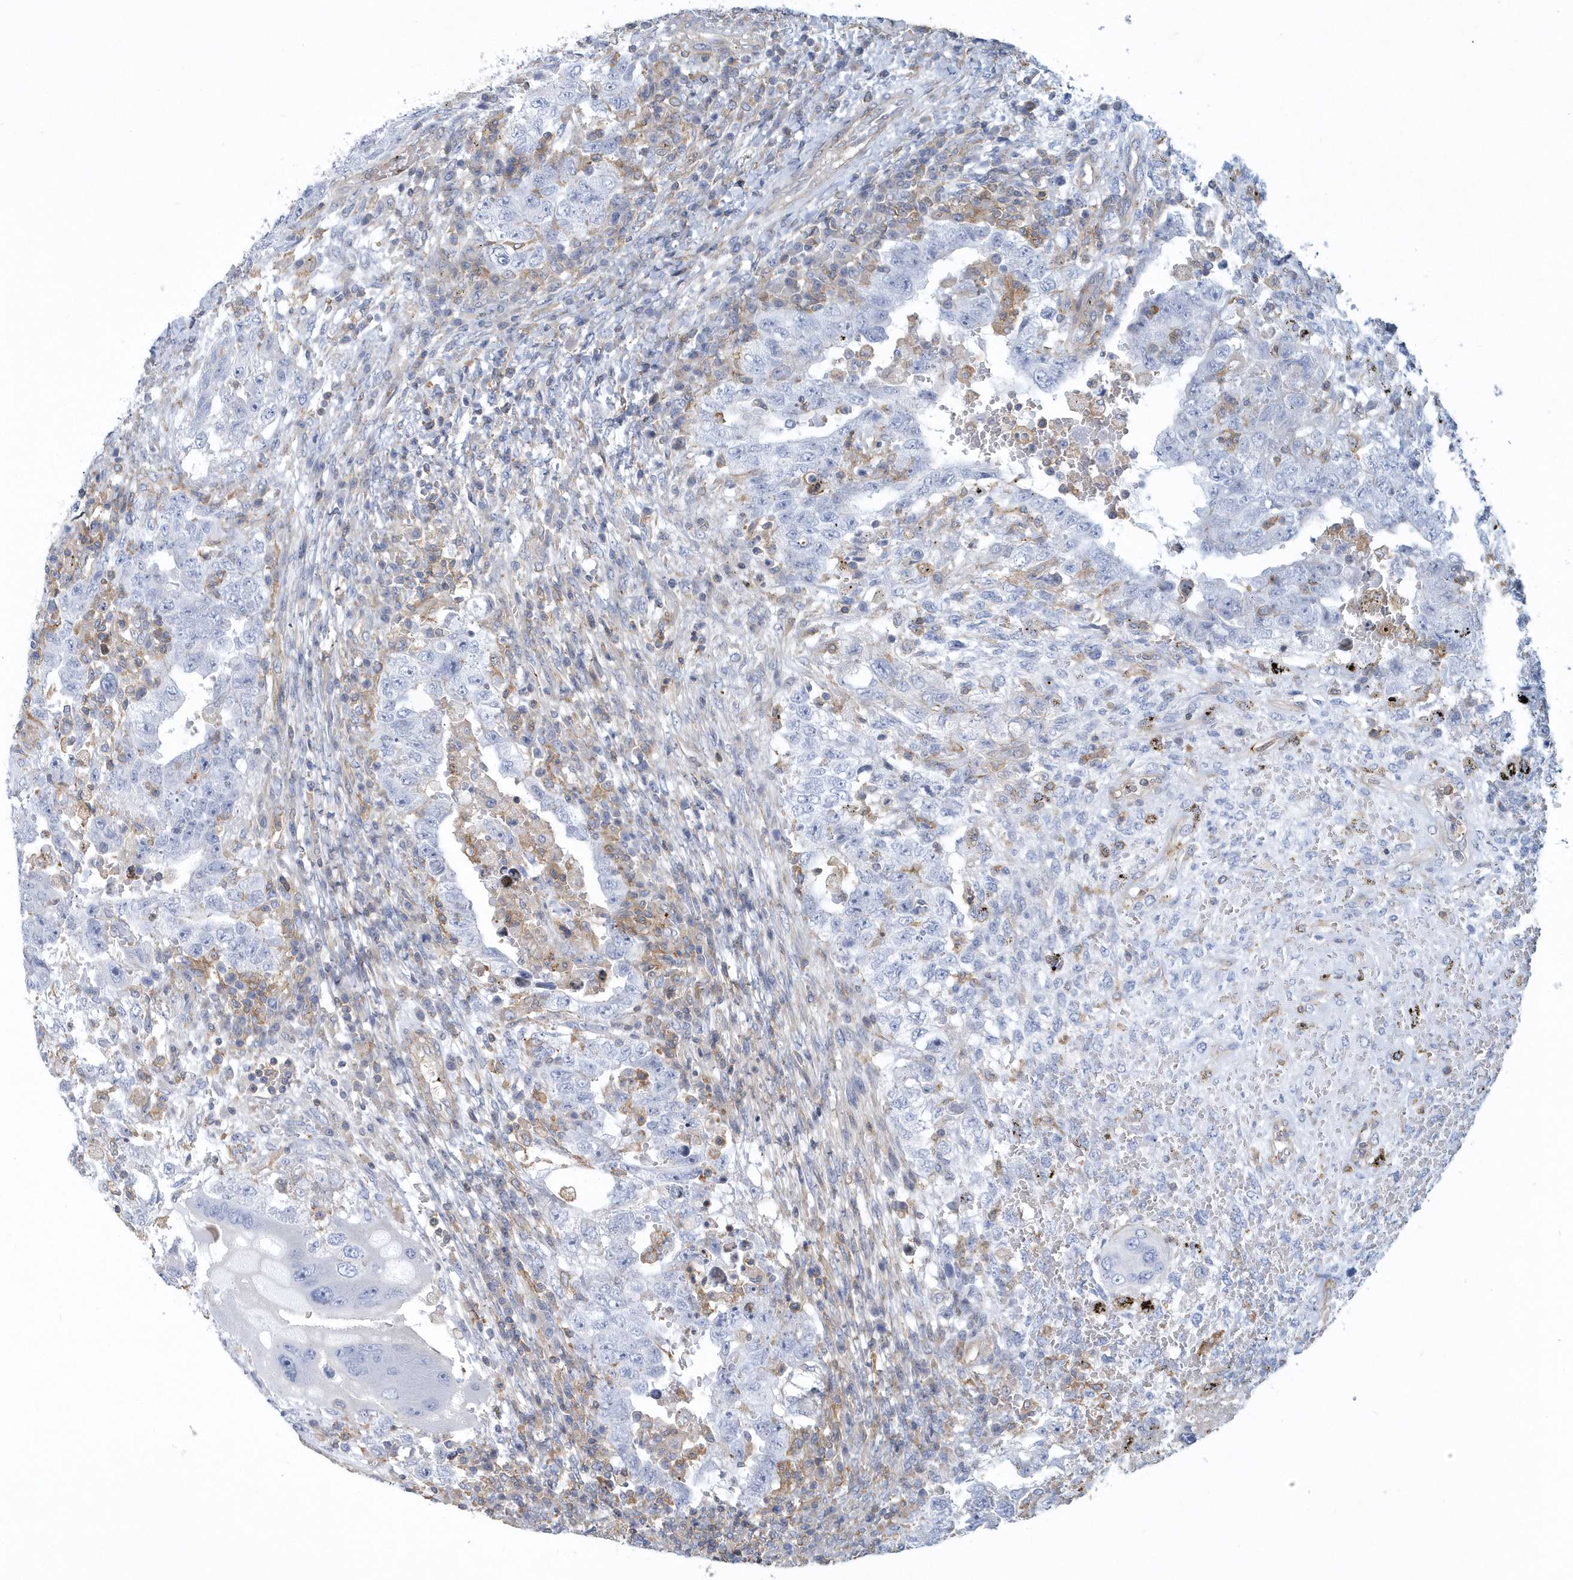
{"staining": {"intensity": "negative", "quantity": "none", "location": "none"}, "tissue": "testis cancer", "cell_type": "Tumor cells", "image_type": "cancer", "snomed": [{"axis": "morphology", "description": "Carcinoma, Embryonal, NOS"}, {"axis": "topography", "description": "Testis"}], "caption": "The histopathology image displays no significant expression in tumor cells of testis cancer (embryonal carcinoma).", "gene": "ARAP2", "patient": {"sex": "male", "age": 26}}